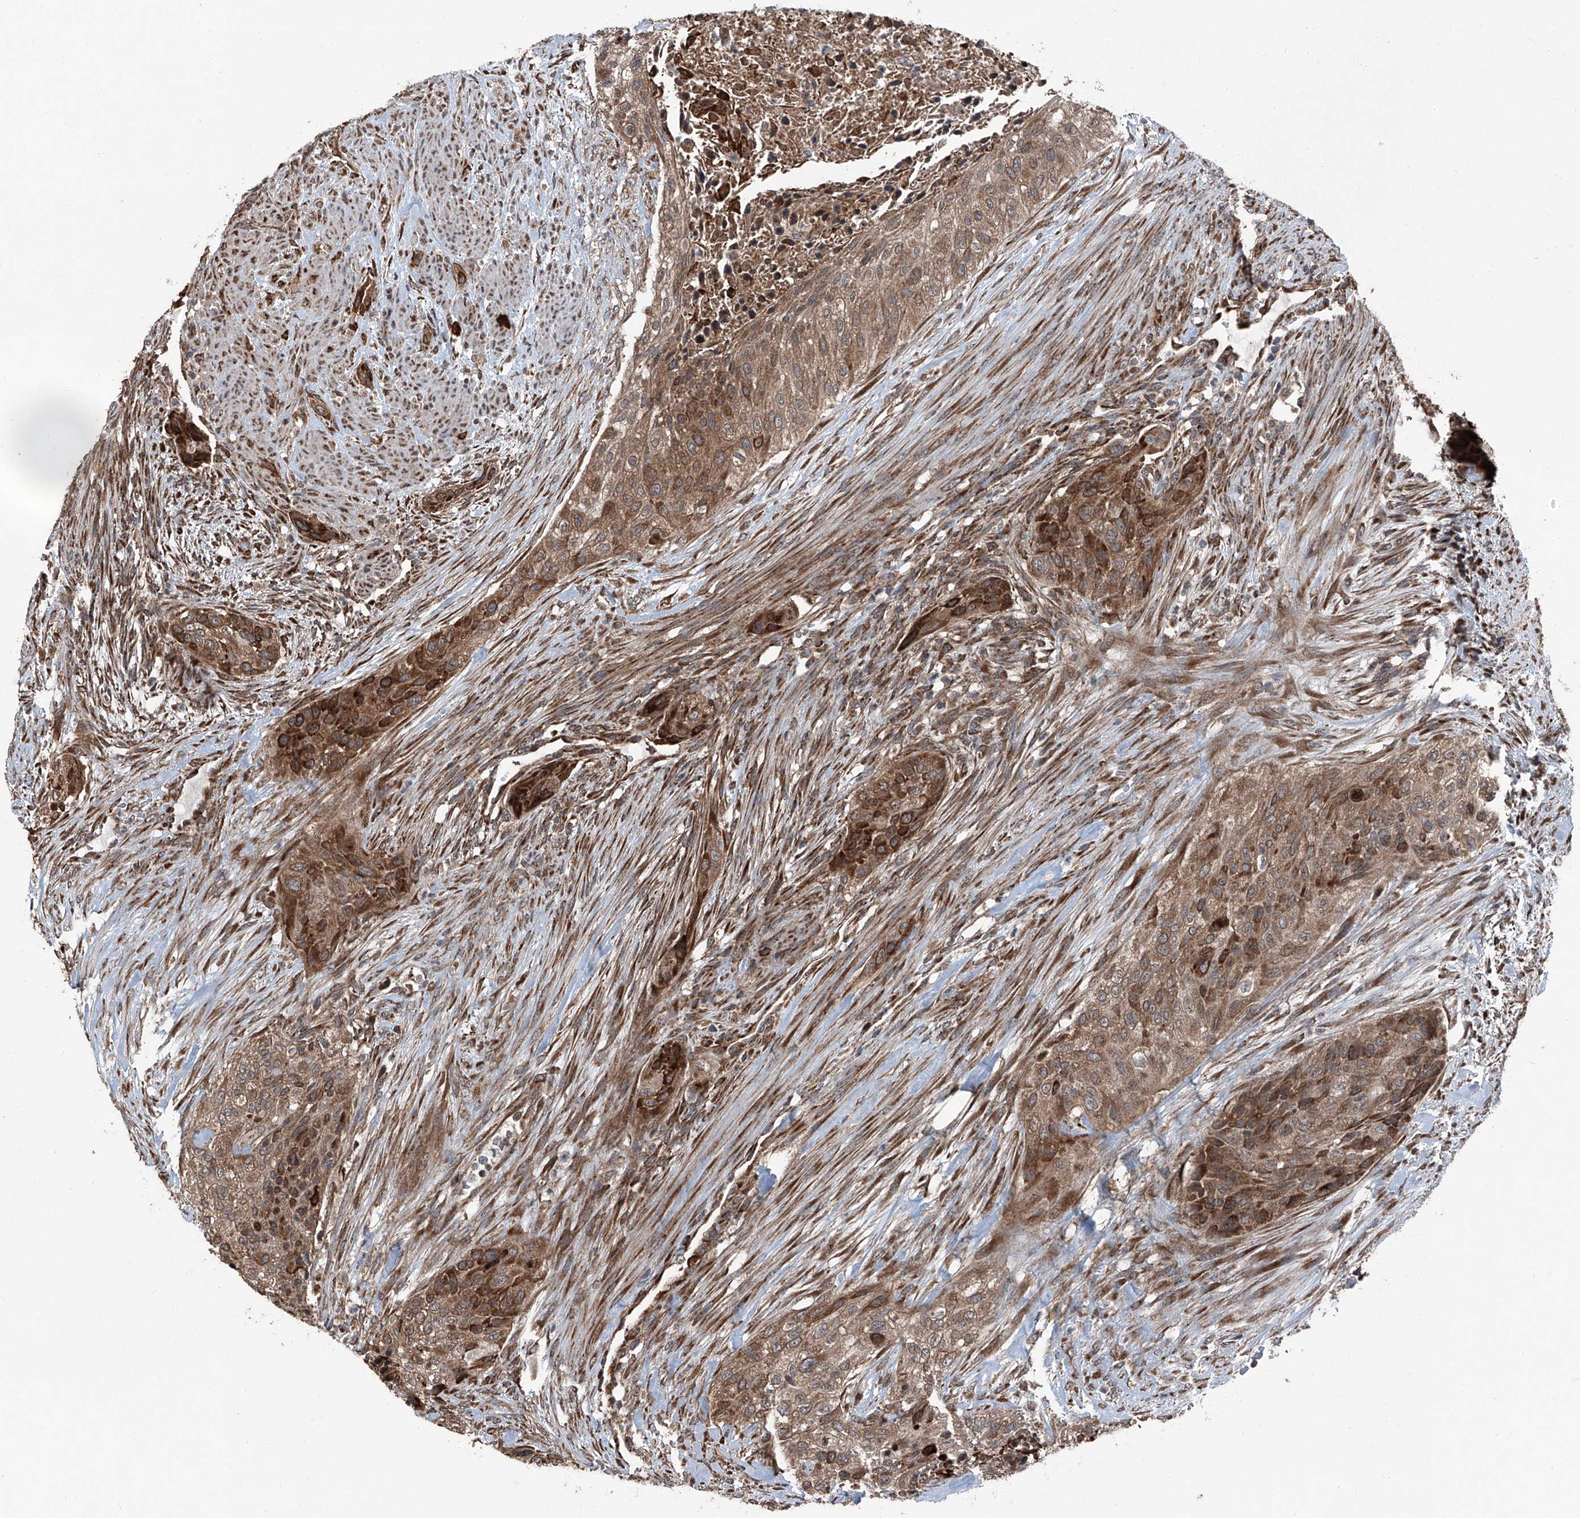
{"staining": {"intensity": "strong", "quantity": ">75%", "location": "cytoplasmic/membranous"}, "tissue": "urothelial cancer", "cell_type": "Tumor cells", "image_type": "cancer", "snomed": [{"axis": "morphology", "description": "Urothelial carcinoma, High grade"}, {"axis": "topography", "description": "Urinary bladder"}], "caption": "Immunohistochemical staining of human urothelial carcinoma (high-grade) shows strong cytoplasmic/membranous protein expression in approximately >75% of tumor cells.", "gene": "LIMK1", "patient": {"sex": "male", "age": 35}}